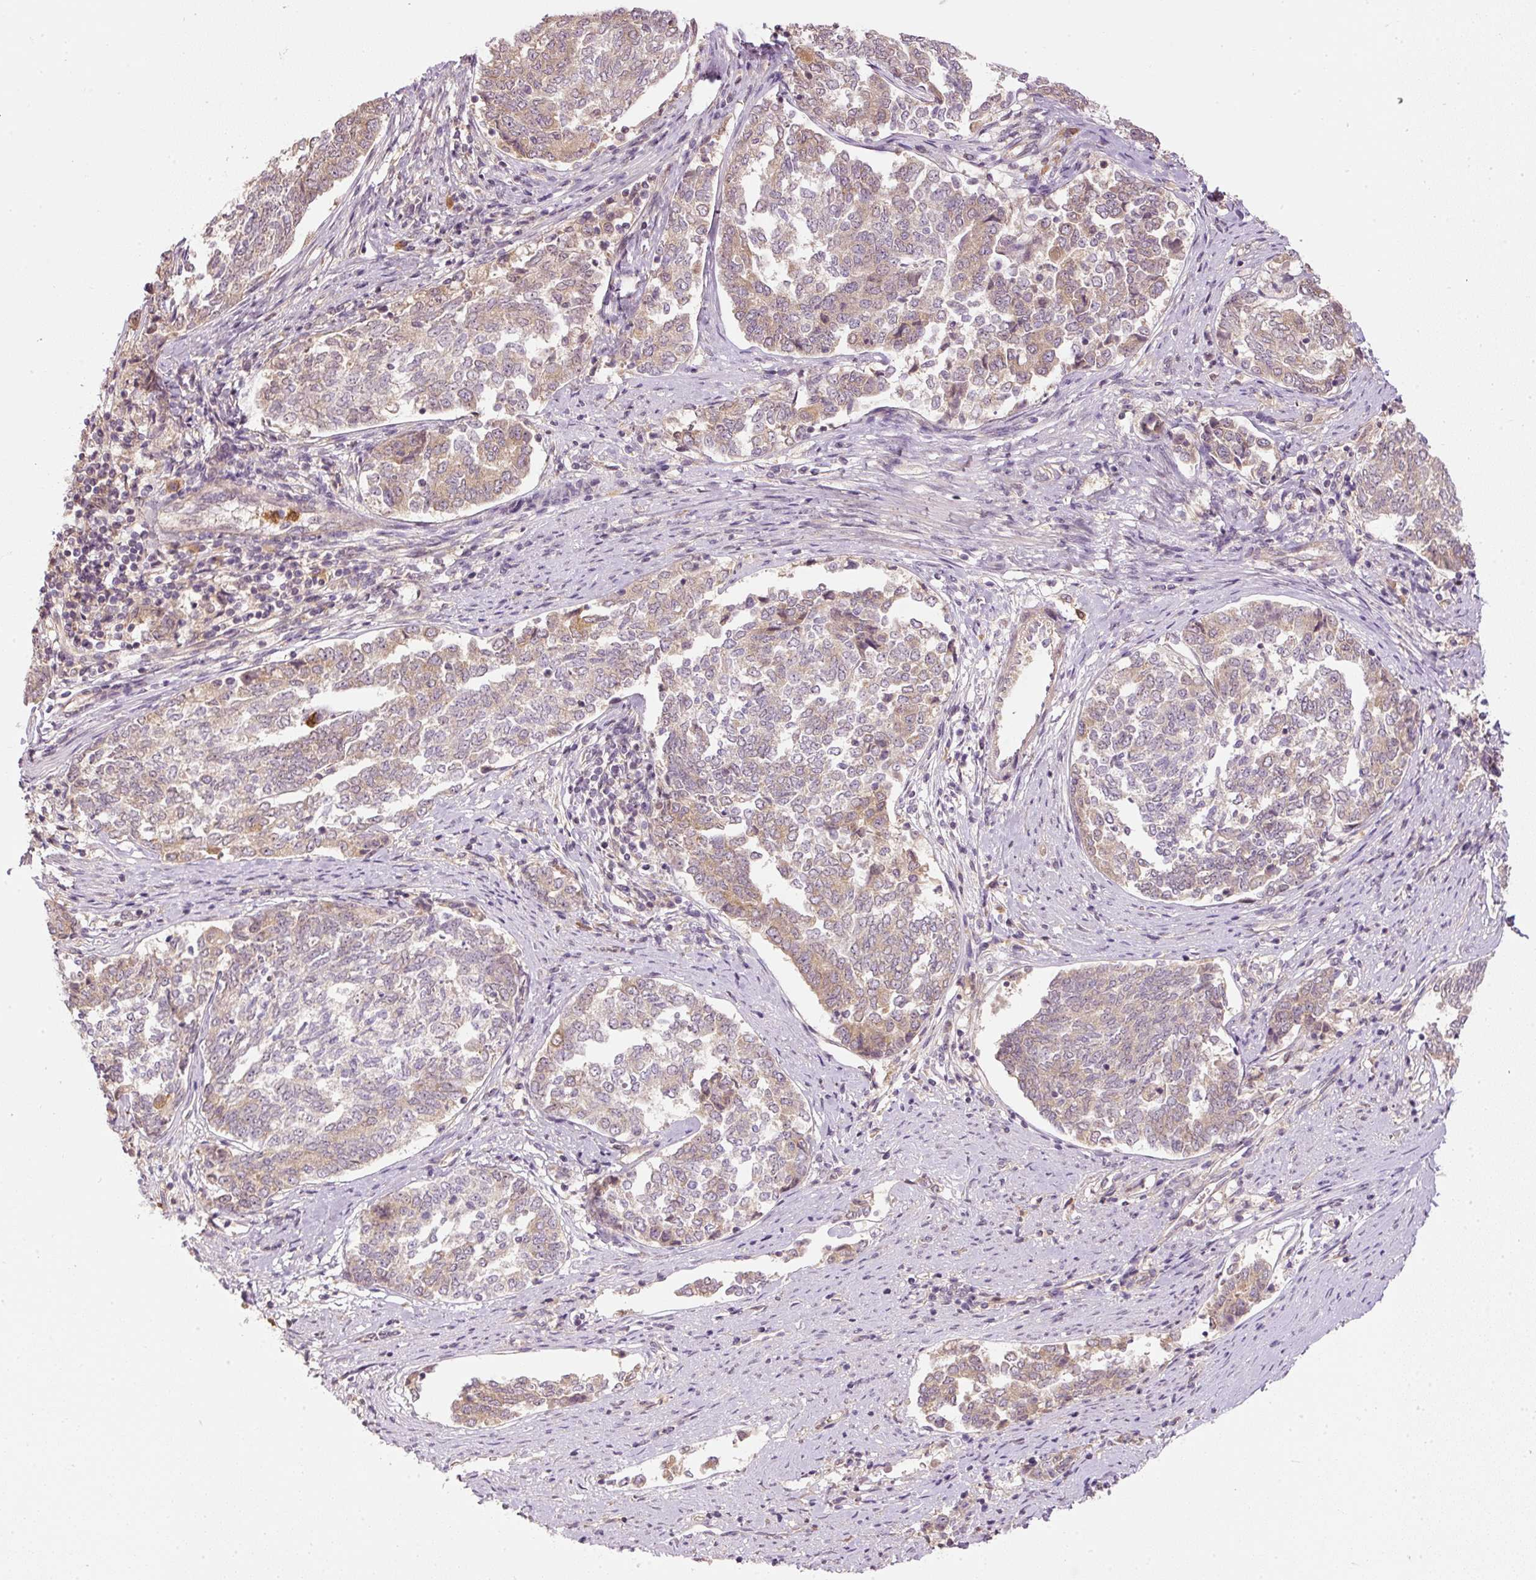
{"staining": {"intensity": "weak", "quantity": ">75%", "location": "cytoplasmic/membranous"}, "tissue": "endometrial cancer", "cell_type": "Tumor cells", "image_type": "cancer", "snomed": [{"axis": "morphology", "description": "Adenocarcinoma, NOS"}, {"axis": "topography", "description": "Endometrium"}], "caption": "The histopathology image exhibits staining of adenocarcinoma (endometrial), revealing weak cytoplasmic/membranous protein positivity (brown color) within tumor cells. (IHC, brightfield microscopy, high magnification).", "gene": "CTTNBP2", "patient": {"sex": "female", "age": 80}}